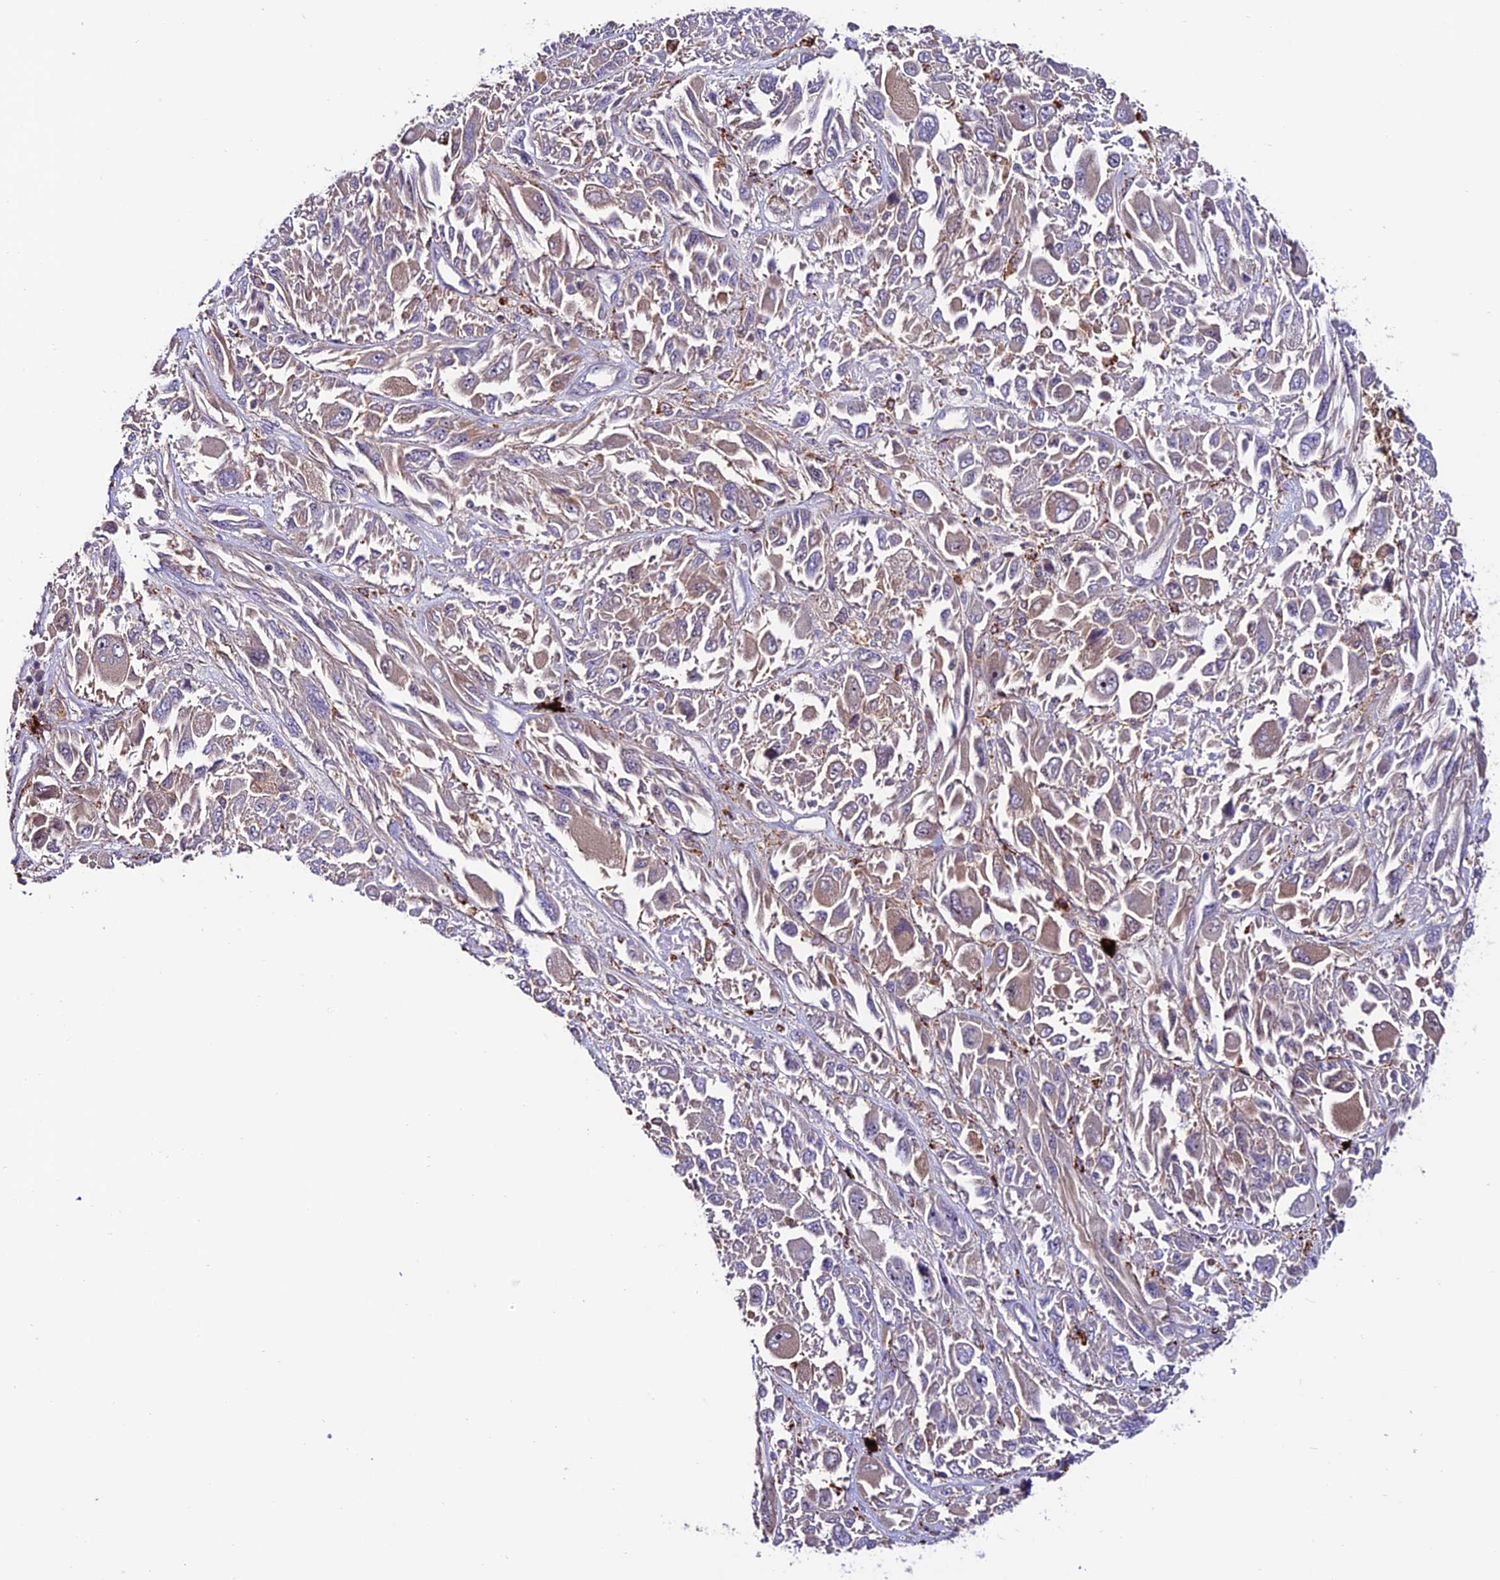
{"staining": {"intensity": "weak", "quantity": "<25%", "location": "cytoplasmic/membranous"}, "tissue": "melanoma", "cell_type": "Tumor cells", "image_type": "cancer", "snomed": [{"axis": "morphology", "description": "Malignant melanoma, NOS"}, {"axis": "topography", "description": "Skin"}], "caption": "Tumor cells show no significant protein positivity in melanoma.", "gene": "ARHGEF18", "patient": {"sex": "female", "age": 91}}